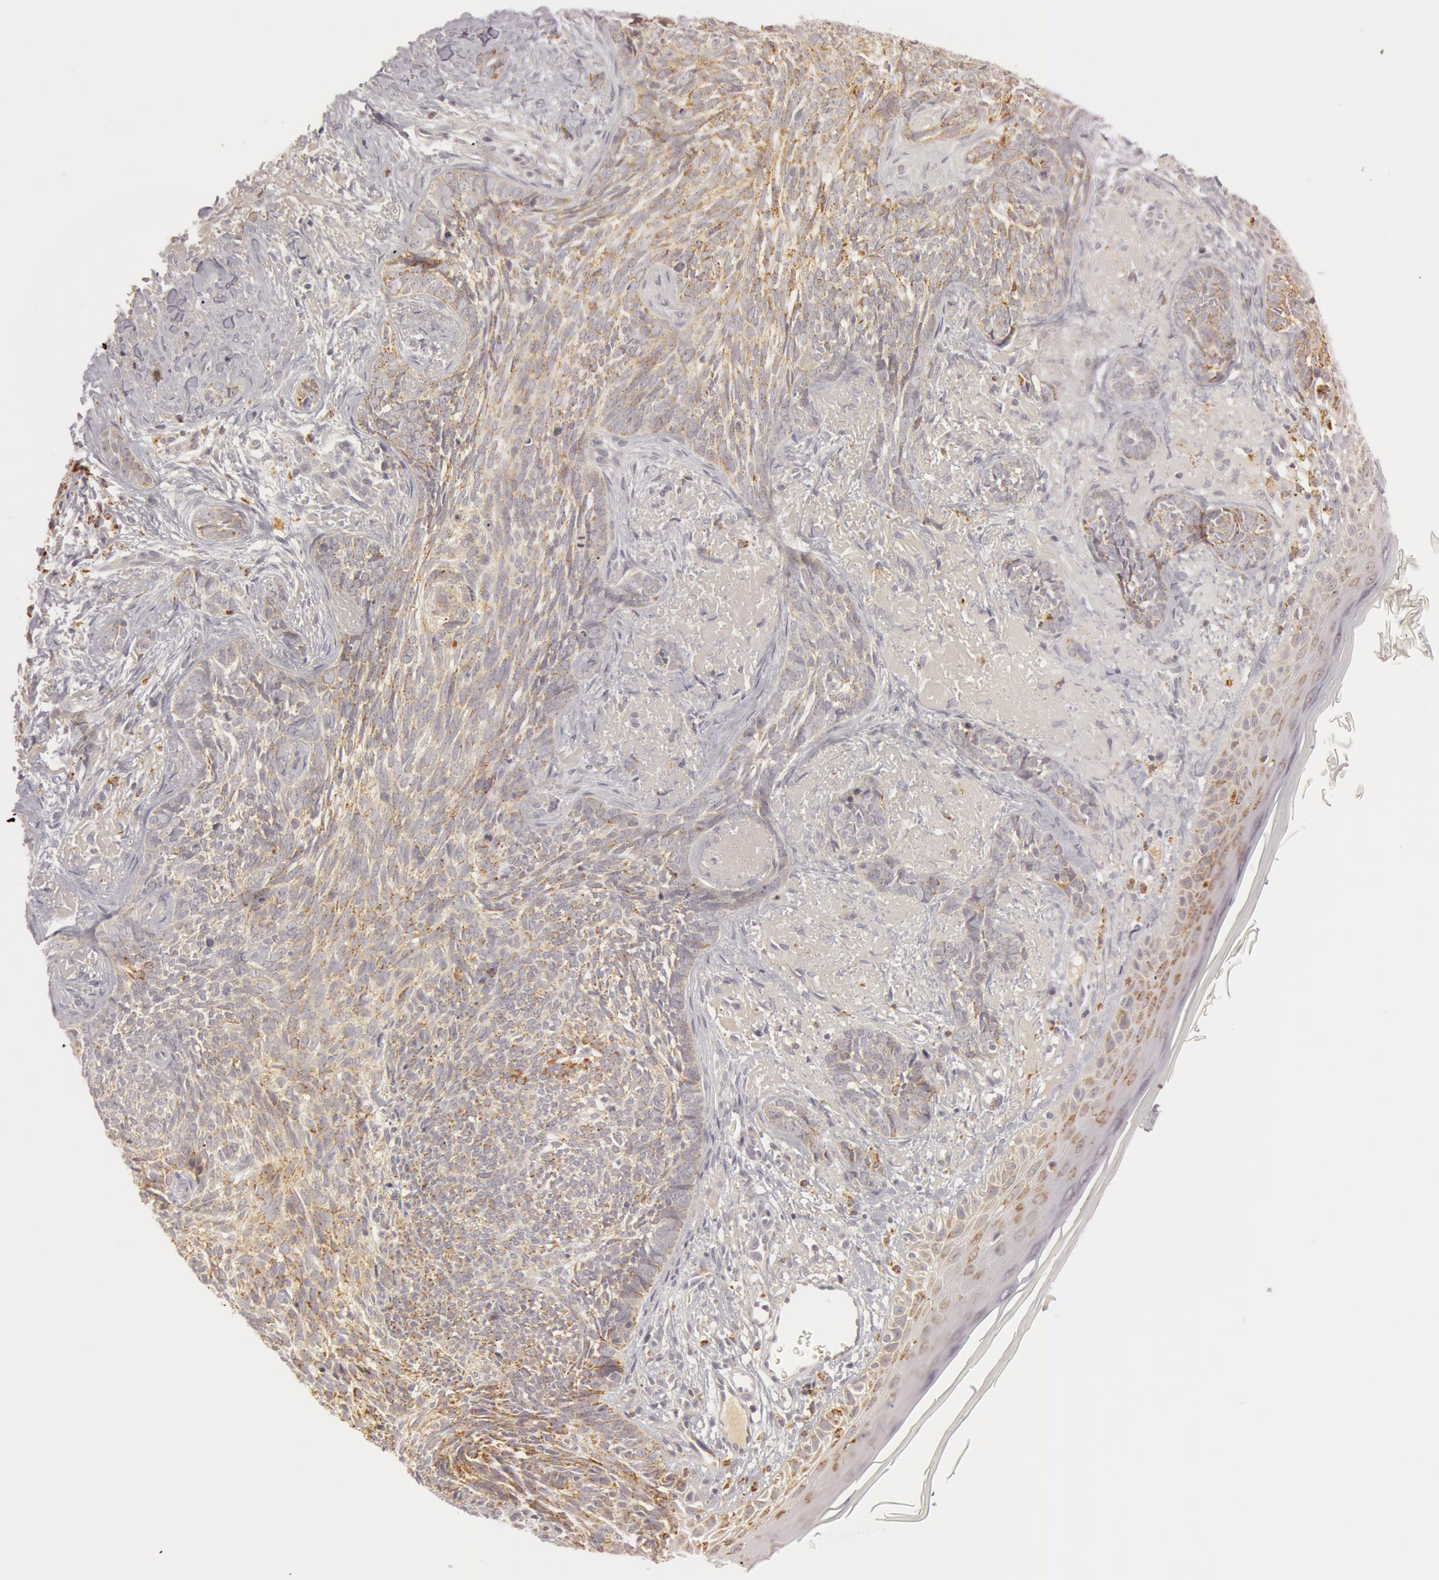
{"staining": {"intensity": "weak", "quantity": ">75%", "location": "cytoplasmic/membranous"}, "tissue": "skin cancer", "cell_type": "Tumor cells", "image_type": "cancer", "snomed": [{"axis": "morphology", "description": "Basal cell carcinoma"}, {"axis": "topography", "description": "Skin"}], "caption": "An immunohistochemistry photomicrograph of tumor tissue is shown. Protein staining in brown shows weak cytoplasmic/membranous positivity in basal cell carcinoma (skin) within tumor cells. (IHC, brightfield microscopy, high magnification).", "gene": "C7", "patient": {"sex": "female", "age": 81}}